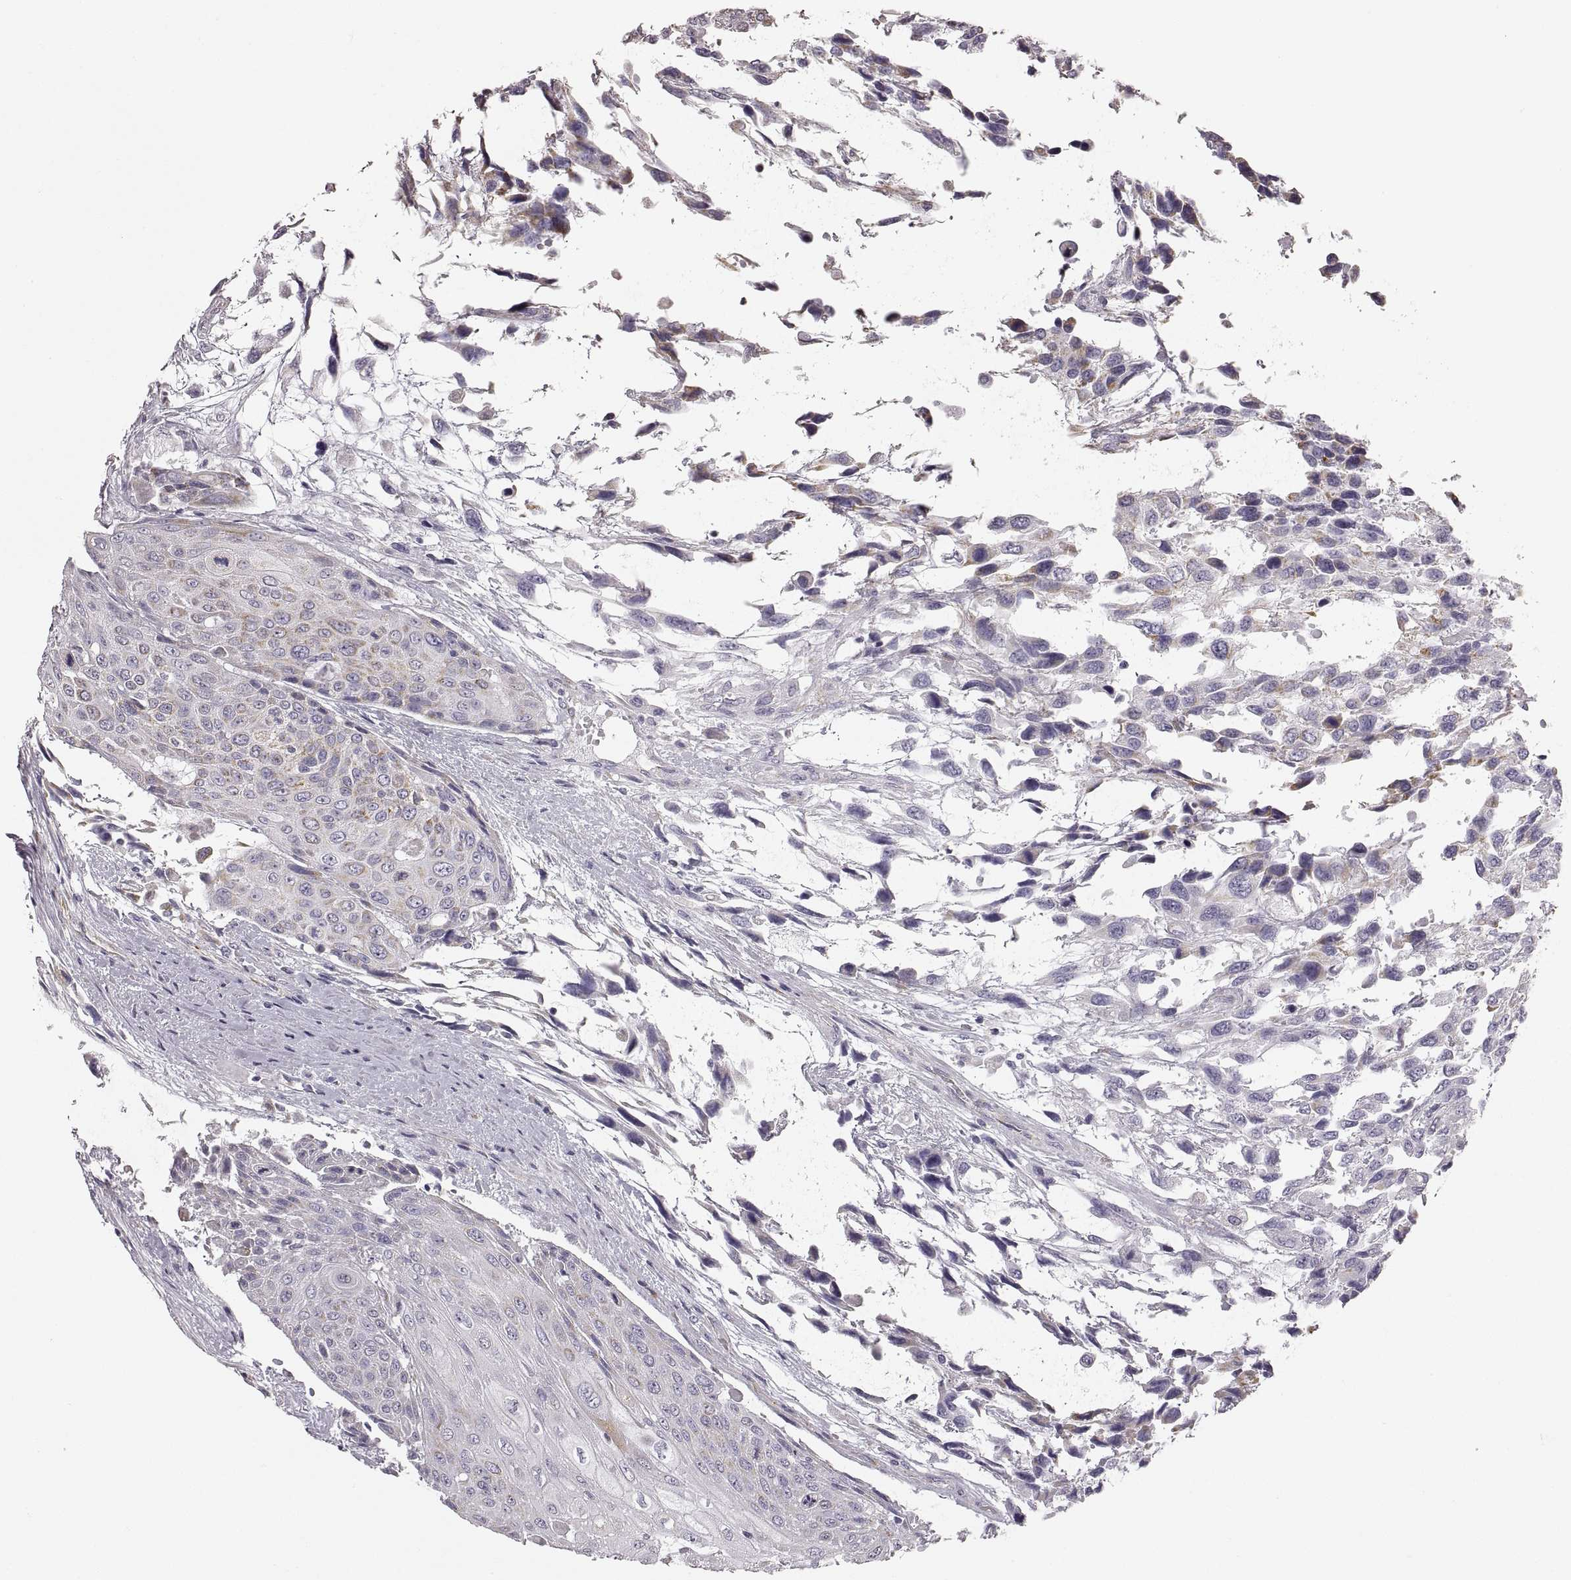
{"staining": {"intensity": "negative", "quantity": "none", "location": "none"}, "tissue": "urothelial cancer", "cell_type": "Tumor cells", "image_type": "cancer", "snomed": [{"axis": "morphology", "description": "Urothelial carcinoma, High grade"}, {"axis": "topography", "description": "Urinary bladder"}], "caption": "An image of urothelial carcinoma (high-grade) stained for a protein displays no brown staining in tumor cells.", "gene": "RDH13", "patient": {"sex": "female", "age": 70}}